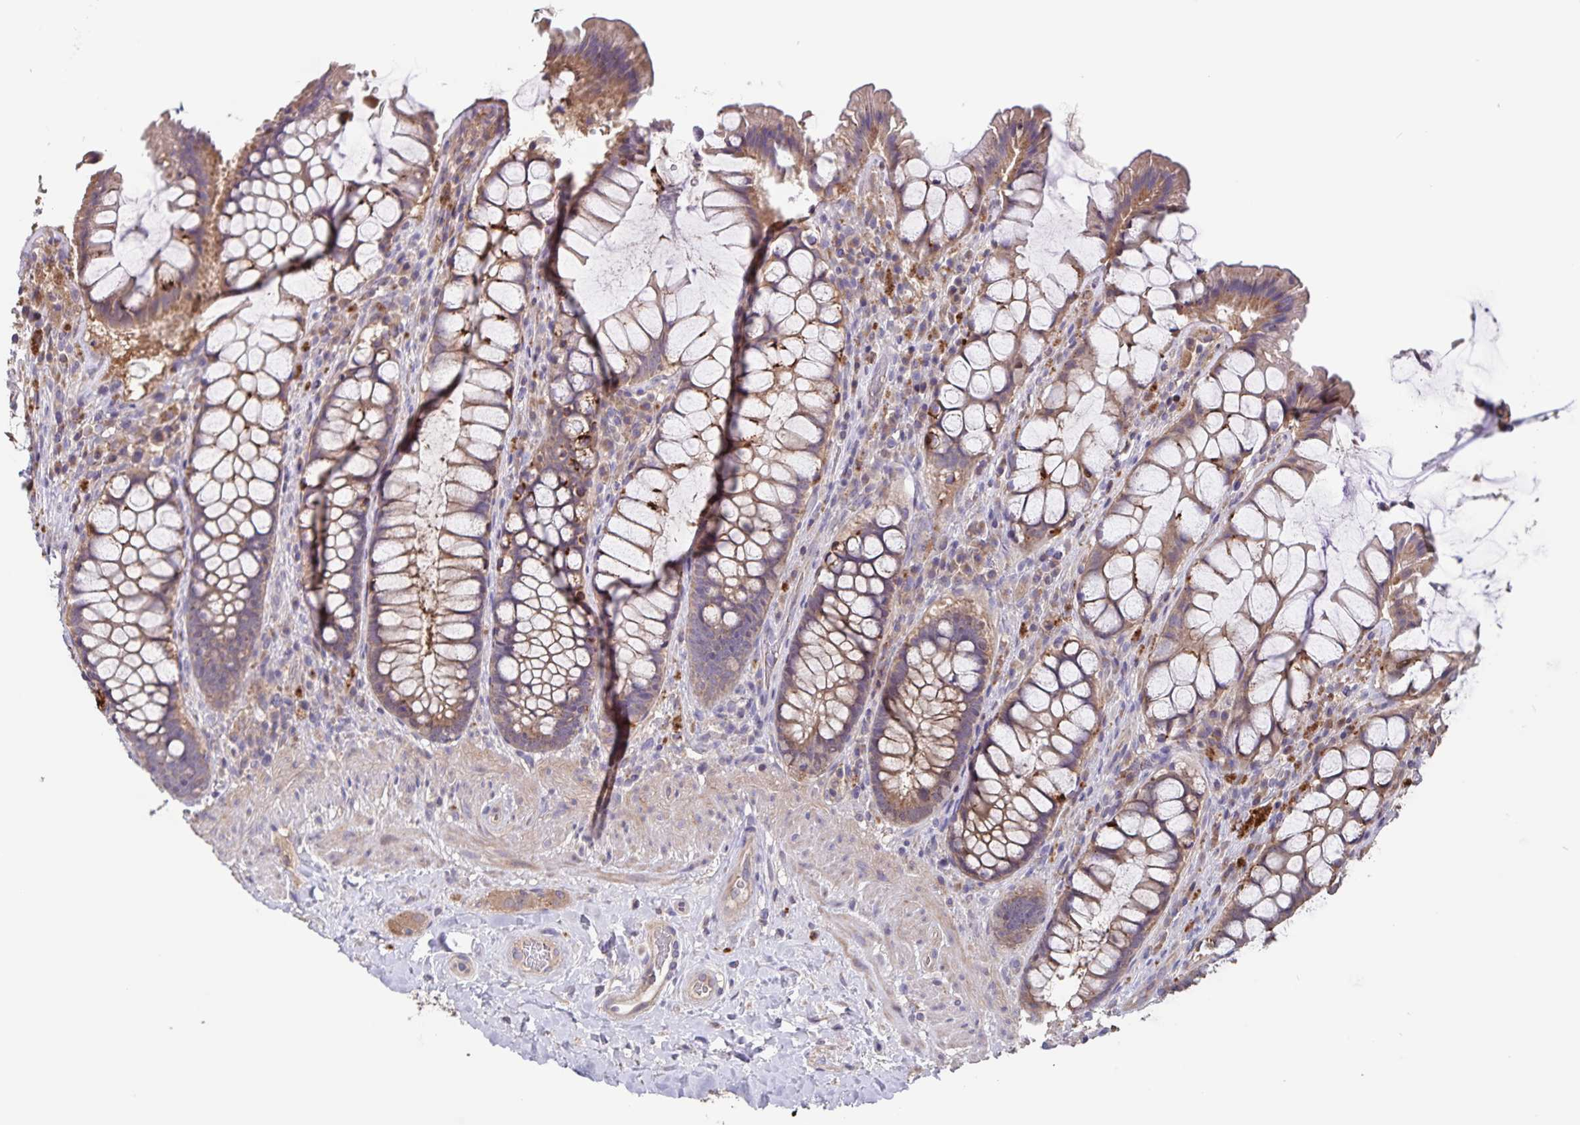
{"staining": {"intensity": "moderate", "quantity": ">75%", "location": "cytoplasmic/membranous"}, "tissue": "rectum", "cell_type": "Glandular cells", "image_type": "normal", "snomed": [{"axis": "morphology", "description": "Normal tissue, NOS"}, {"axis": "topography", "description": "Rectum"}], "caption": "Immunohistochemistry (IHC) staining of unremarkable rectum, which exhibits medium levels of moderate cytoplasmic/membranous expression in about >75% of glandular cells indicating moderate cytoplasmic/membranous protein positivity. The staining was performed using DAB (brown) for protein detection and nuclei were counterstained in hematoxylin (blue).", "gene": "FBXL16", "patient": {"sex": "female", "age": 58}}